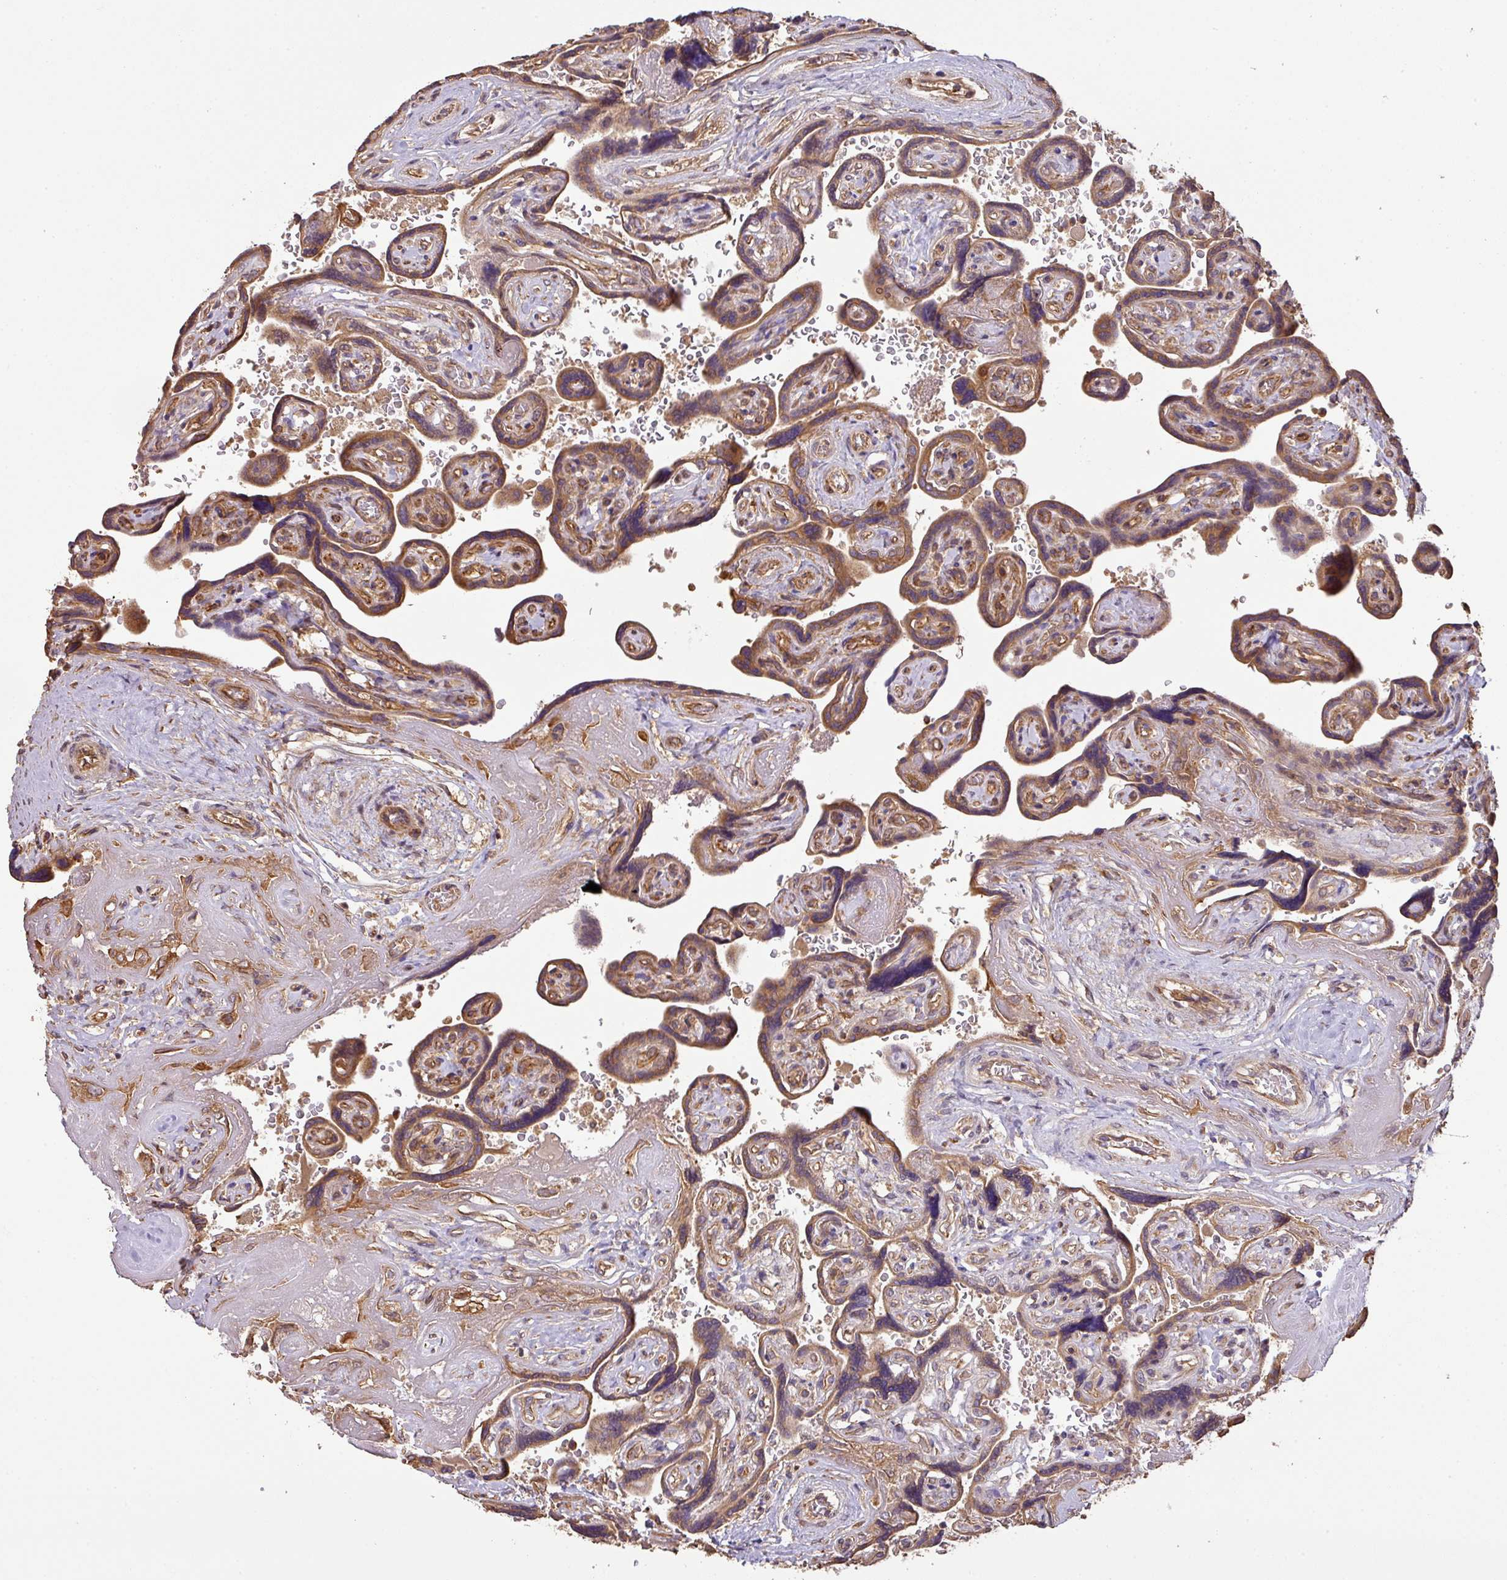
{"staining": {"intensity": "moderate", "quantity": ">75%", "location": "cytoplasmic/membranous"}, "tissue": "placenta", "cell_type": "Decidual cells", "image_type": "normal", "snomed": [{"axis": "morphology", "description": "Normal tissue, NOS"}, {"axis": "topography", "description": "Placenta"}], "caption": "Unremarkable placenta was stained to show a protein in brown. There is medium levels of moderate cytoplasmic/membranous positivity in approximately >75% of decidual cells. The staining was performed using DAB, with brown indicating positive protein expression. Nuclei are stained blue with hematoxylin.", "gene": "VENTX", "patient": {"sex": "female", "age": 32}}